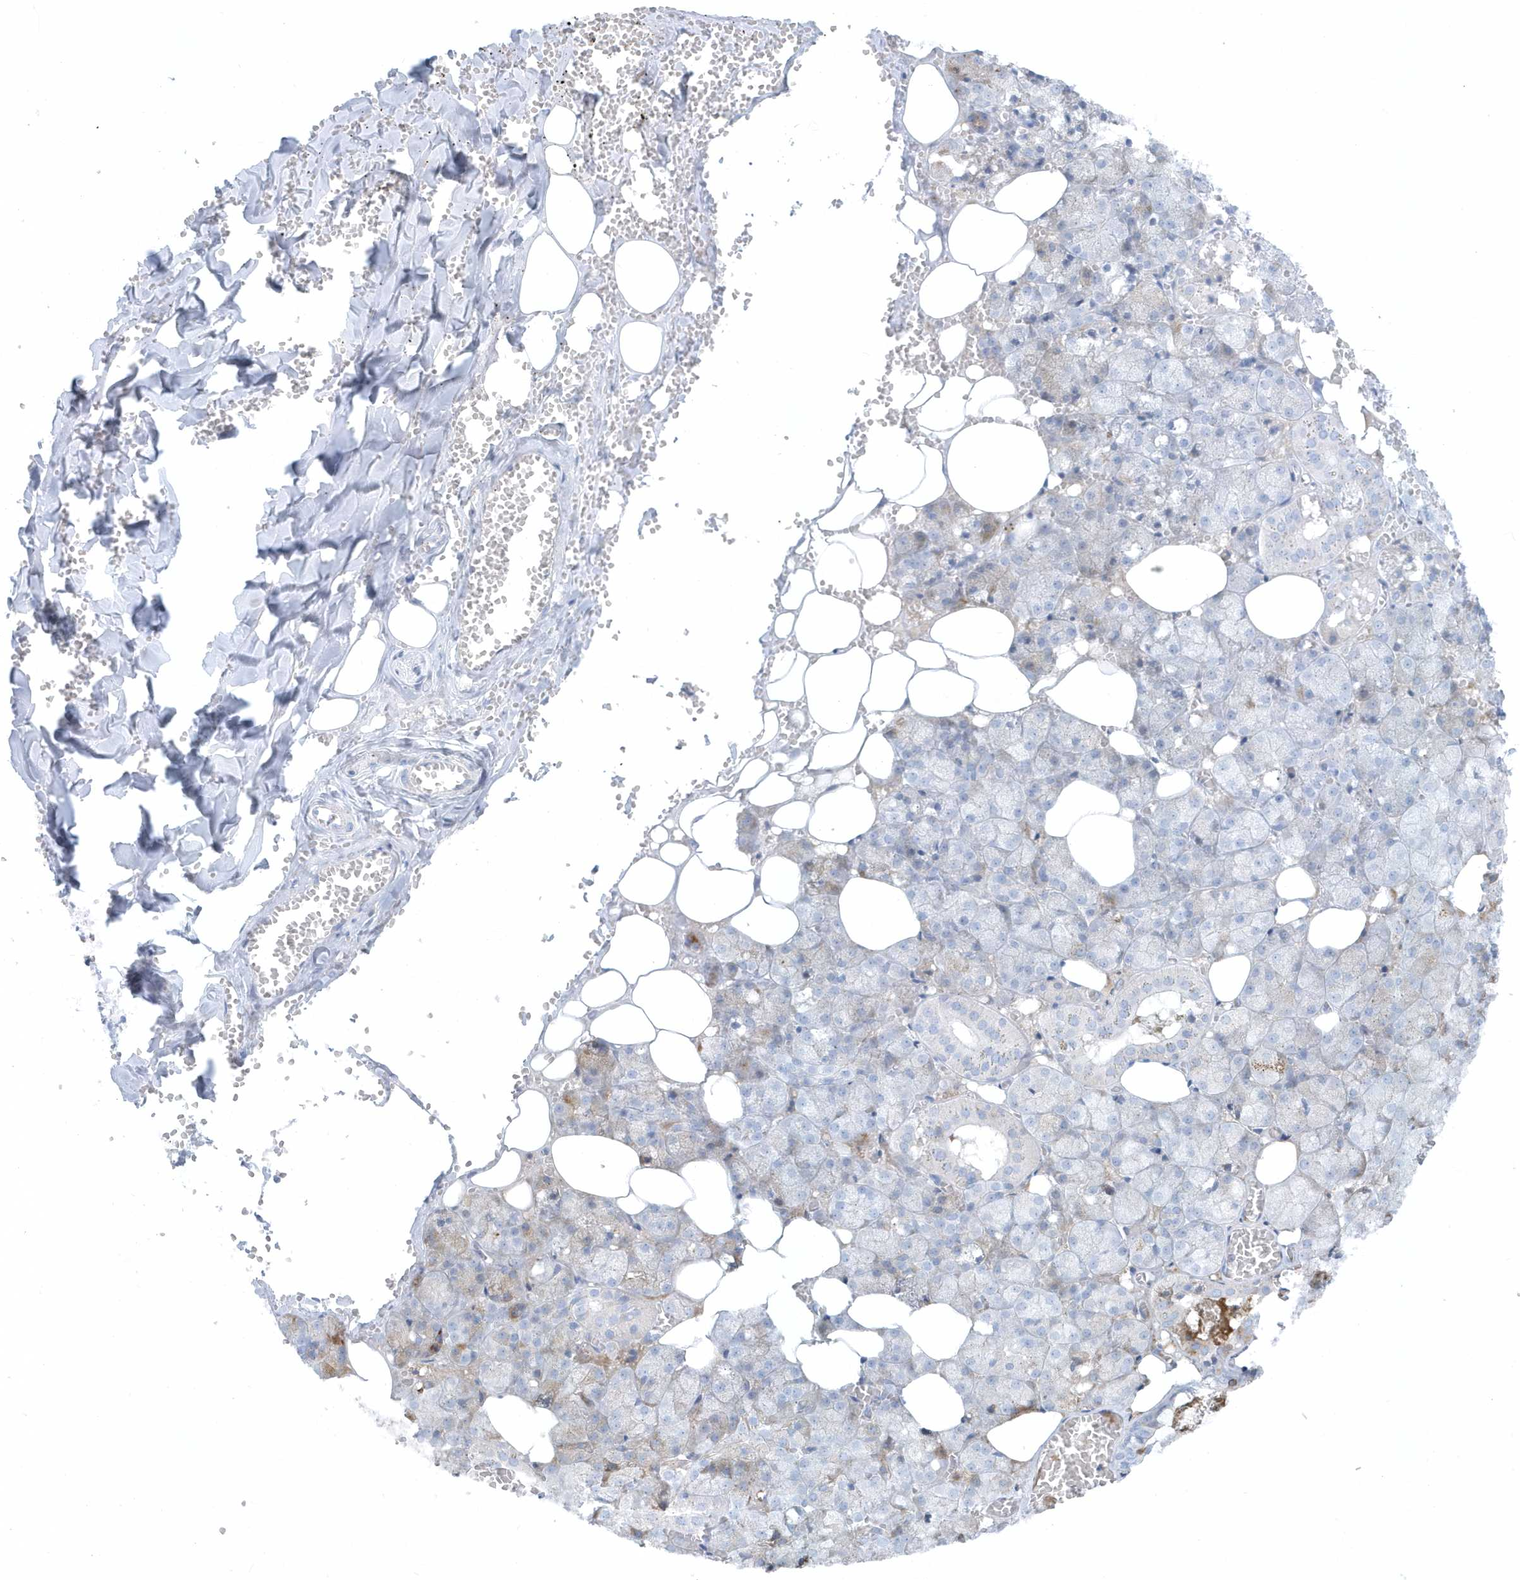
{"staining": {"intensity": "negative", "quantity": "none", "location": "none"}, "tissue": "salivary gland", "cell_type": "Glandular cells", "image_type": "normal", "snomed": [{"axis": "morphology", "description": "Normal tissue, NOS"}, {"axis": "topography", "description": "Salivary gland"}], "caption": "IHC photomicrograph of benign salivary gland: salivary gland stained with DAB (3,3'-diaminobenzidine) exhibits no significant protein staining in glandular cells.", "gene": "FAM98A", "patient": {"sex": "male", "age": 62}}